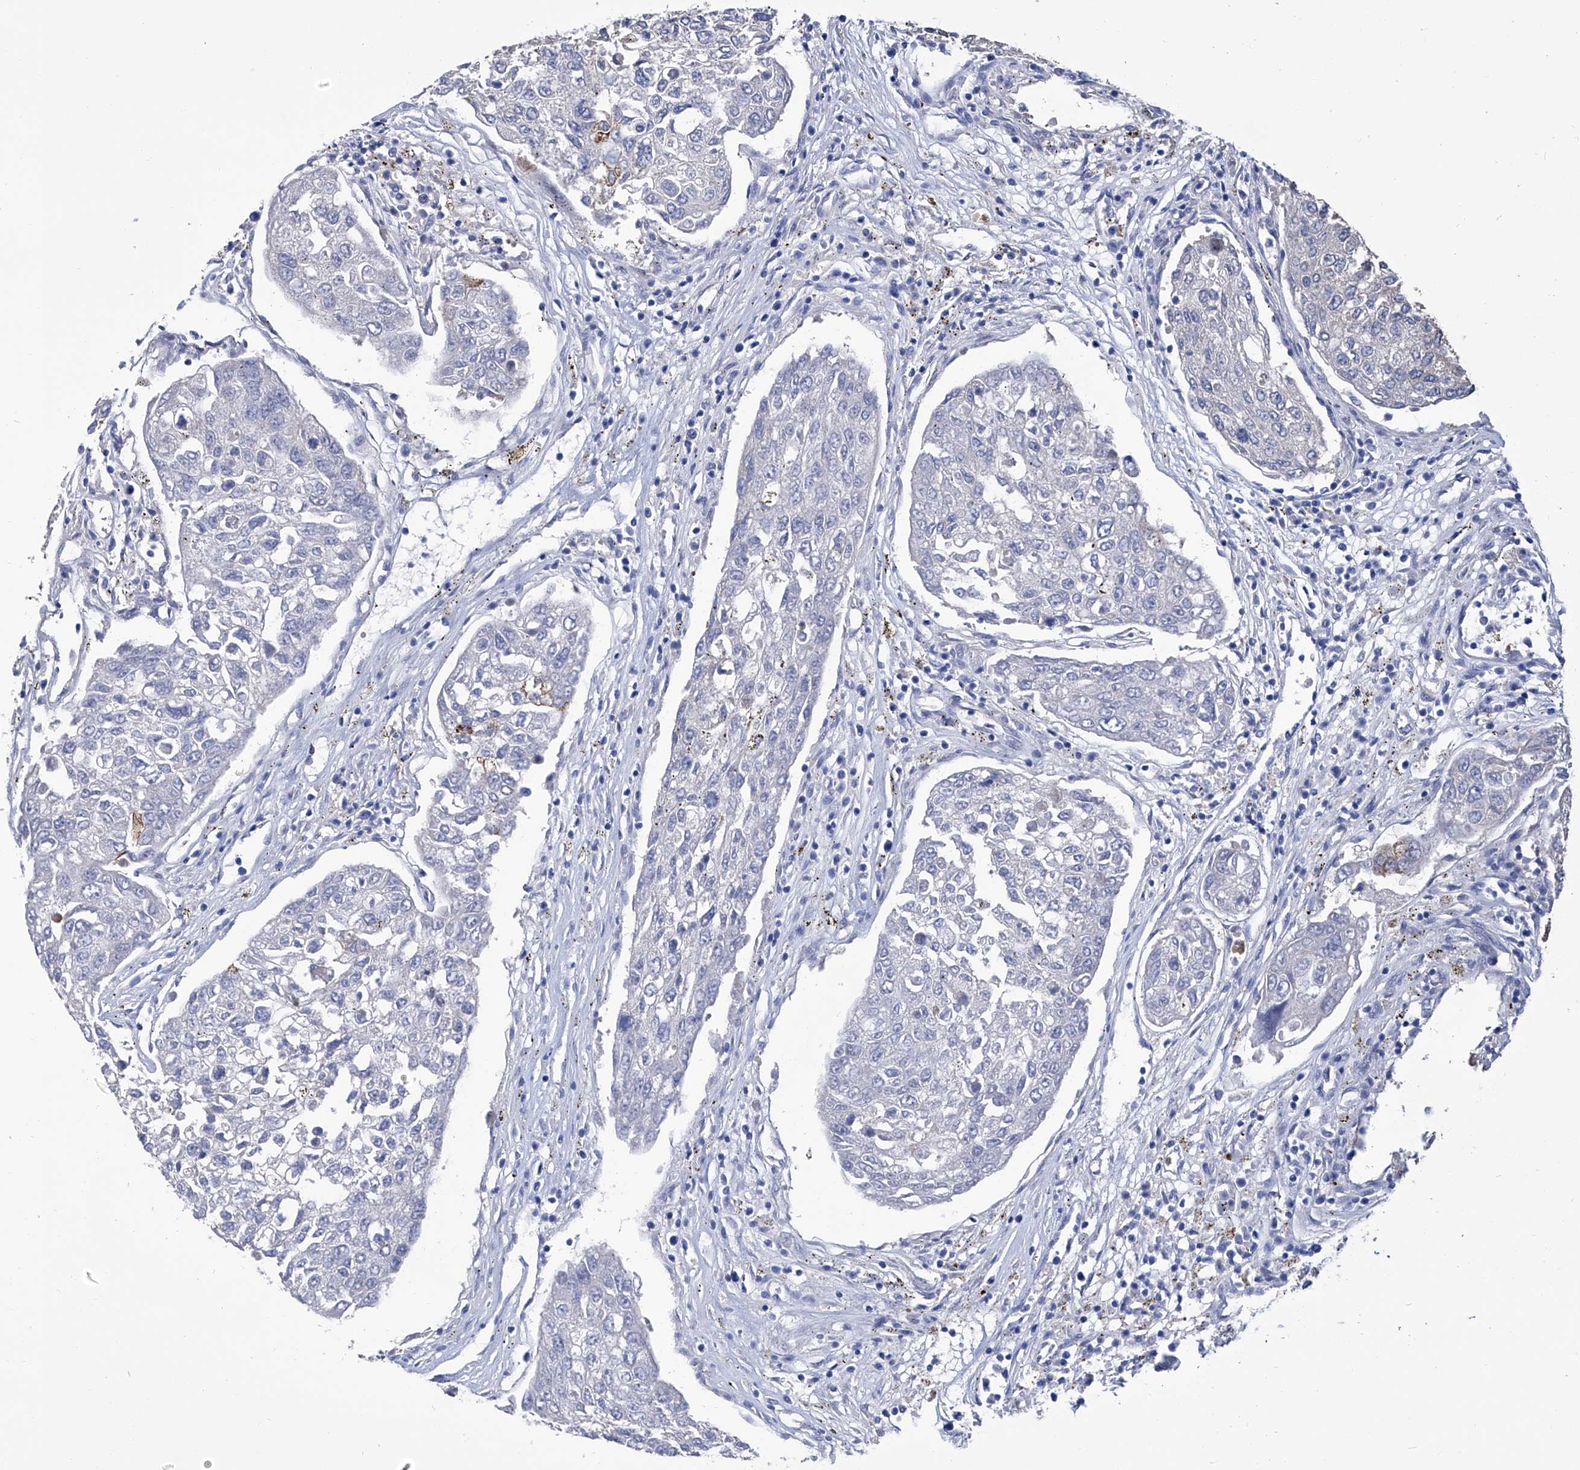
{"staining": {"intensity": "negative", "quantity": "none", "location": "none"}, "tissue": "urothelial cancer", "cell_type": "Tumor cells", "image_type": "cancer", "snomed": [{"axis": "morphology", "description": "Urothelial carcinoma, High grade"}, {"axis": "topography", "description": "Lymph node"}, {"axis": "topography", "description": "Urinary bladder"}], "caption": "An image of urothelial carcinoma (high-grade) stained for a protein shows no brown staining in tumor cells. (Stains: DAB (3,3'-diaminobenzidine) immunohistochemistry with hematoxylin counter stain, Microscopy: brightfield microscopy at high magnification).", "gene": "SMS", "patient": {"sex": "male", "age": 51}}